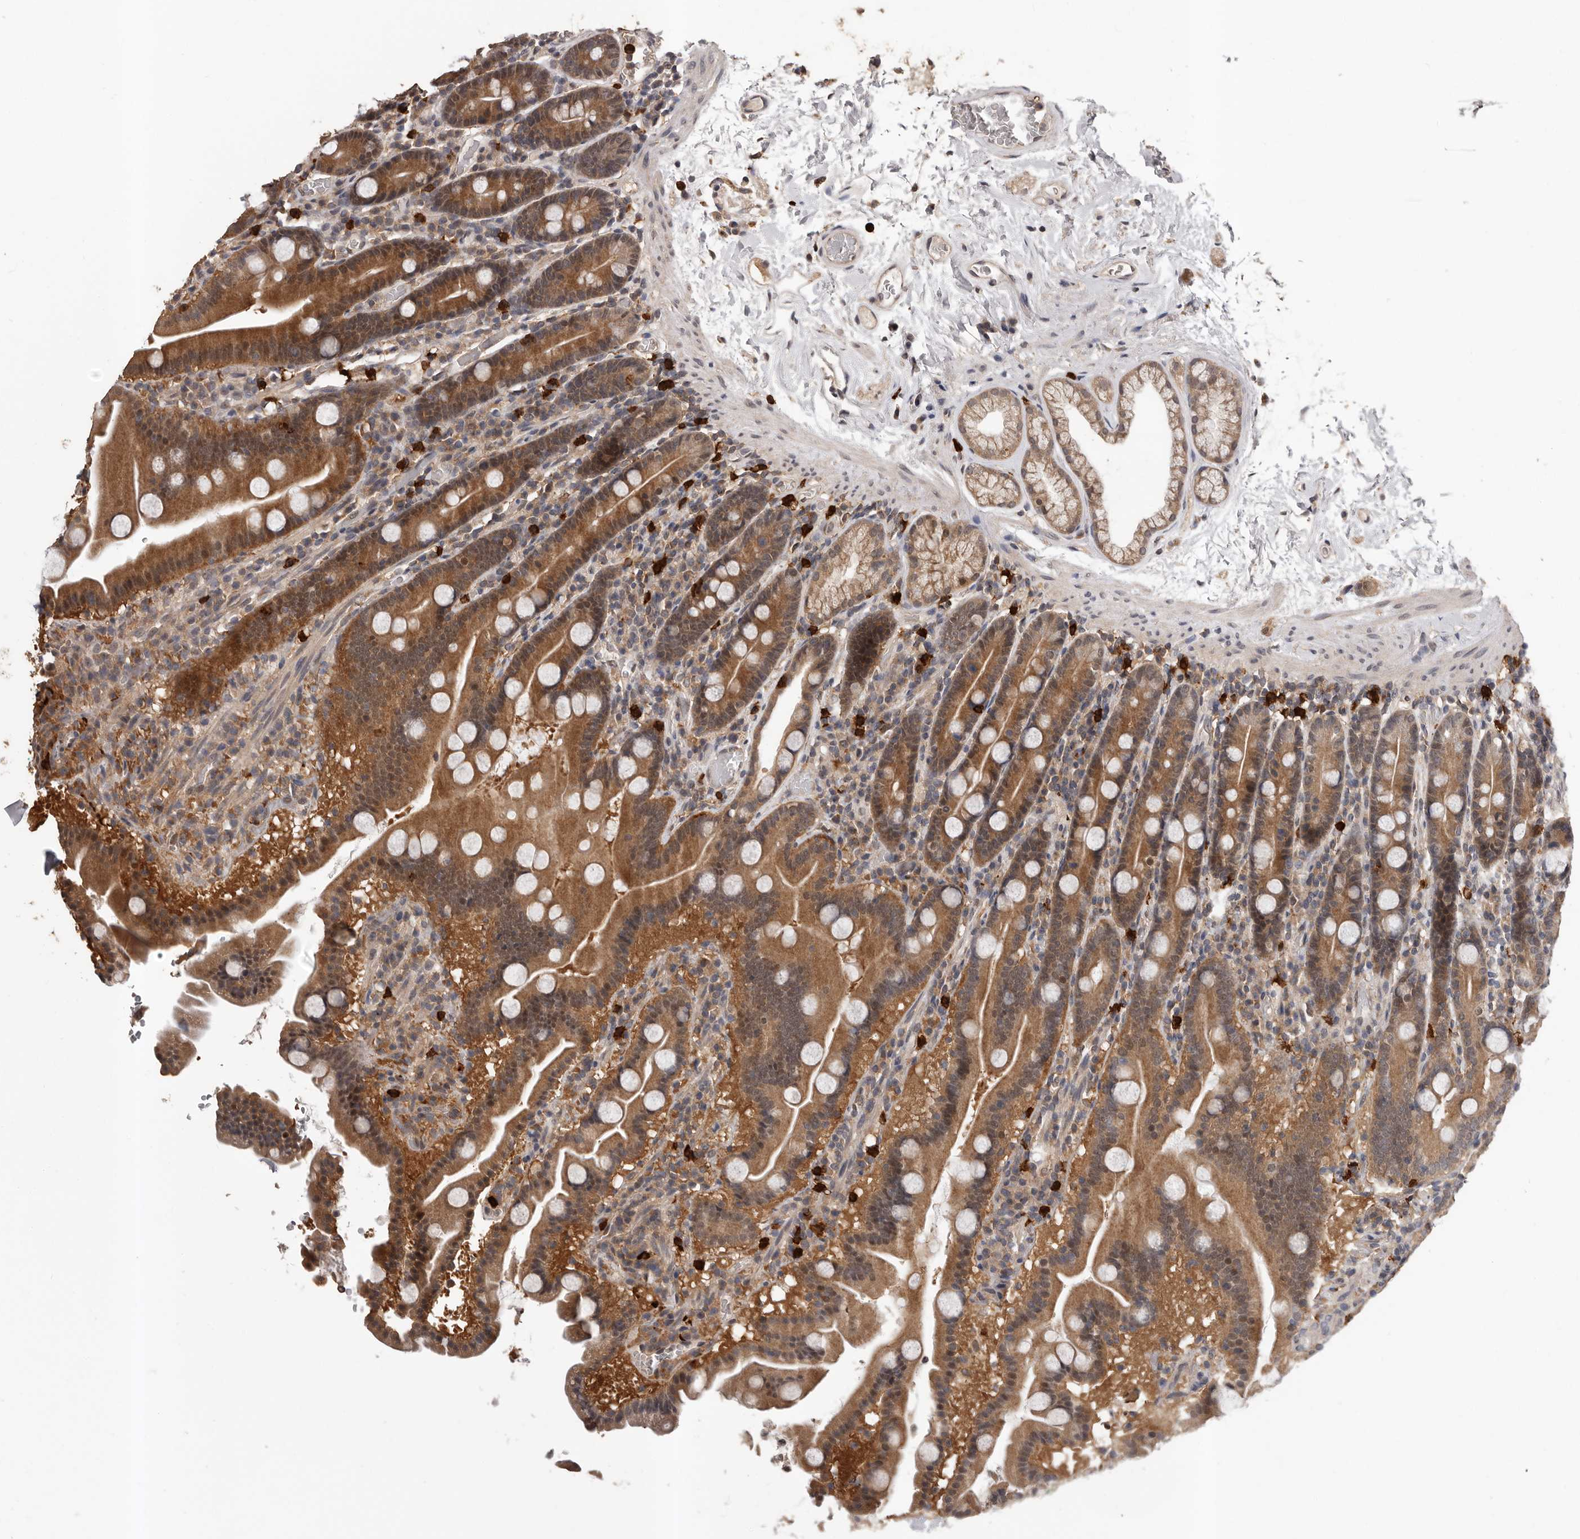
{"staining": {"intensity": "moderate", "quantity": ">75%", "location": "cytoplasmic/membranous,nuclear"}, "tissue": "duodenum", "cell_type": "Glandular cells", "image_type": "normal", "snomed": [{"axis": "morphology", "description": "Normal tissue, NOS"}, {"axis": "topography", "description": "Duodenum"}], "caption": "Human duodenum stained with a brown dye reveals moderate cytoplasmic/membranous,nuclear positive positivity in approximately >75% of glandular cells.", "gene": "VPS37A", "patient": {"sex": "male", "age": 55}}